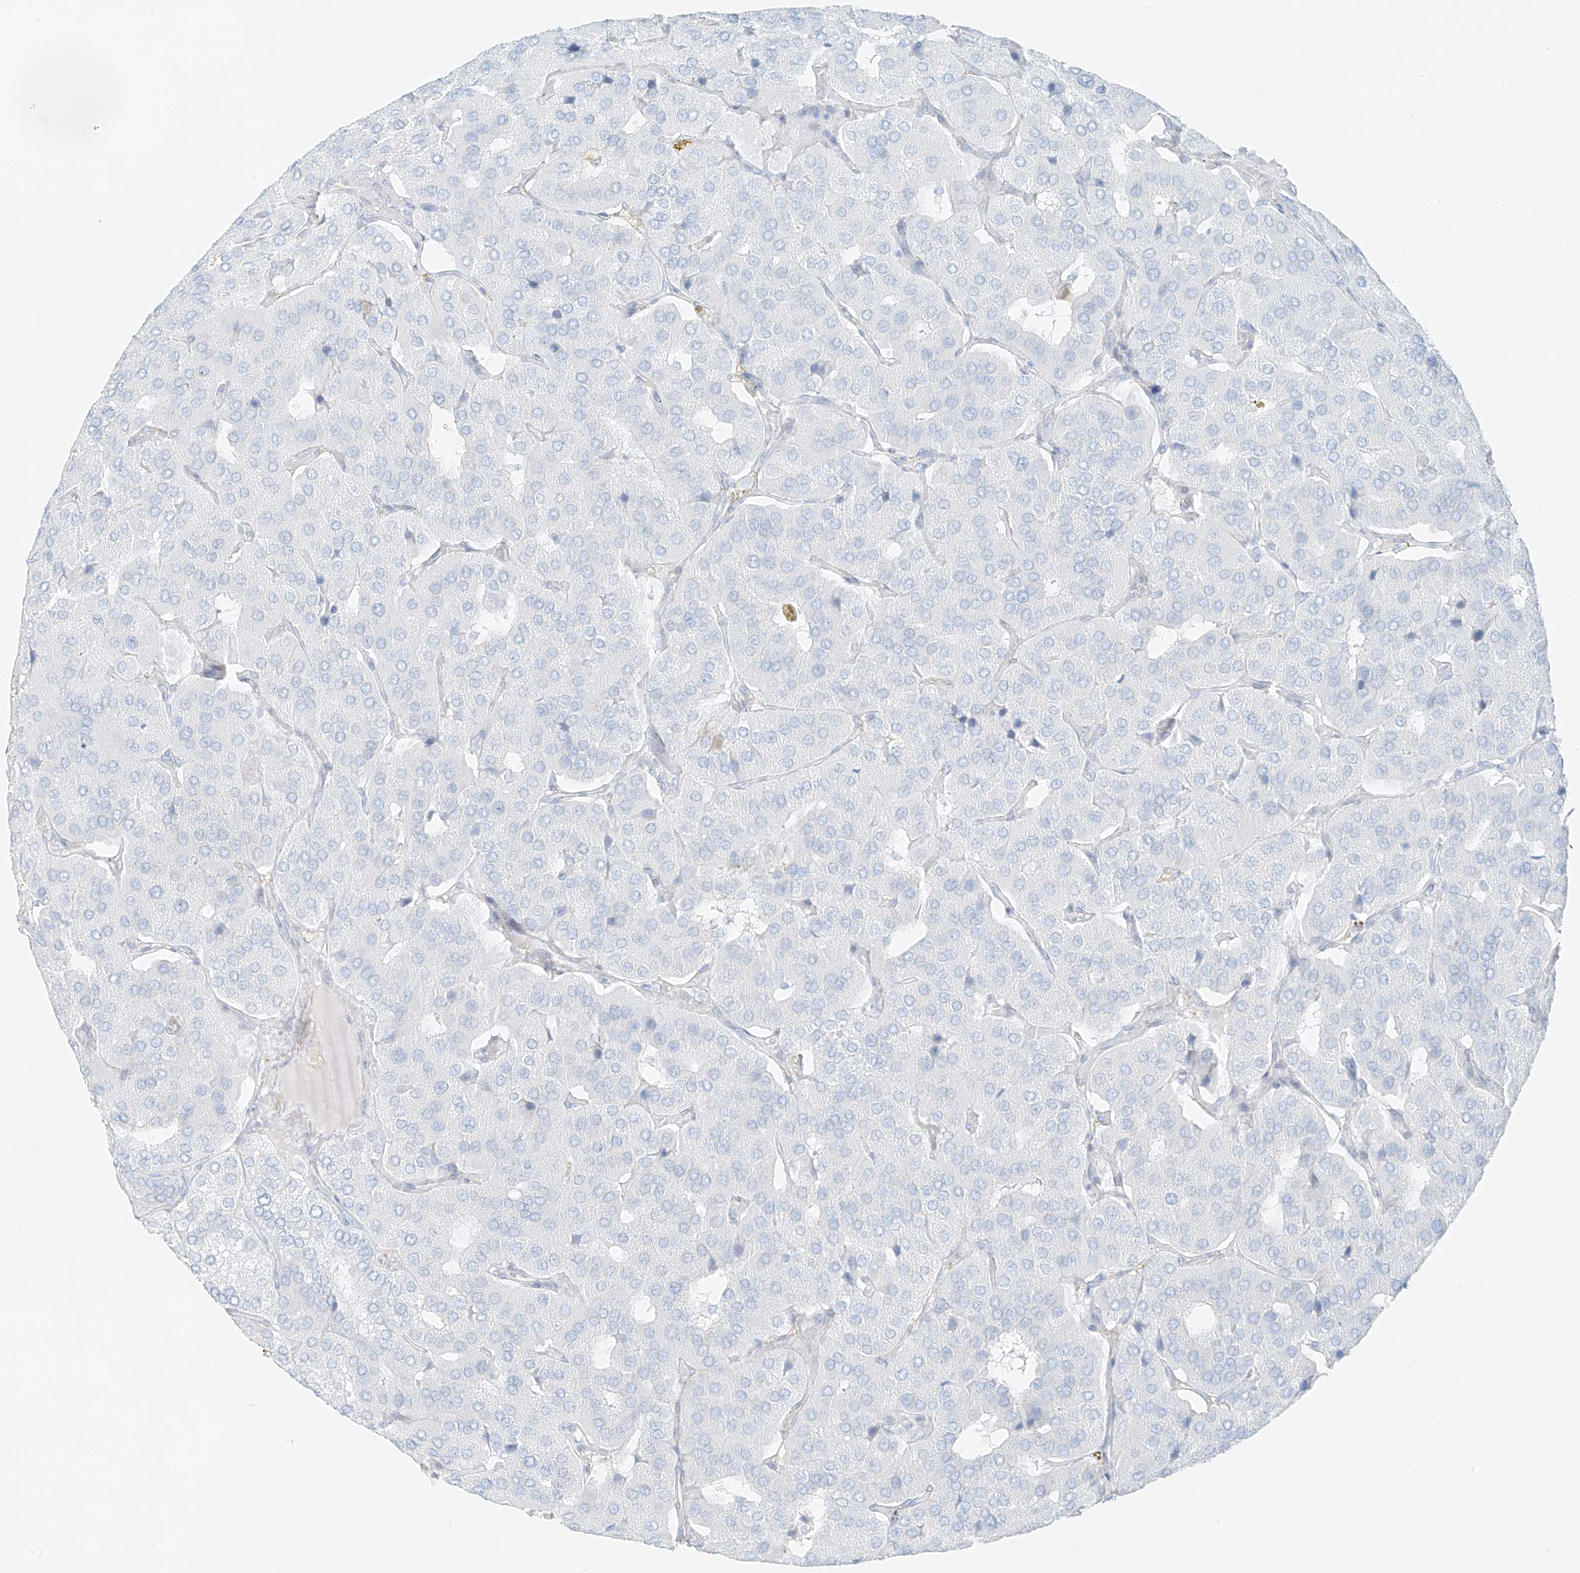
{"staining": {"intensity": "negative", "quantity": "none", "location": "none"}, "tissue": "parathyroid gland", "cell_type": "Glandular cells", "image_type": "normal", "snomed": [{"axis": "morphology", "description": "Normal tissue, NOS"}, {"axis": "morphology", "description": "Adenoma, NOS"}, {"axis": "topography", "description": "Parathyroid gland"}], "caption": "The image demonstrates no significant staining in glandular cells of parathyroid gland.", "gene": "SMCP", "patient": {"sex": "female", "age": 86}}